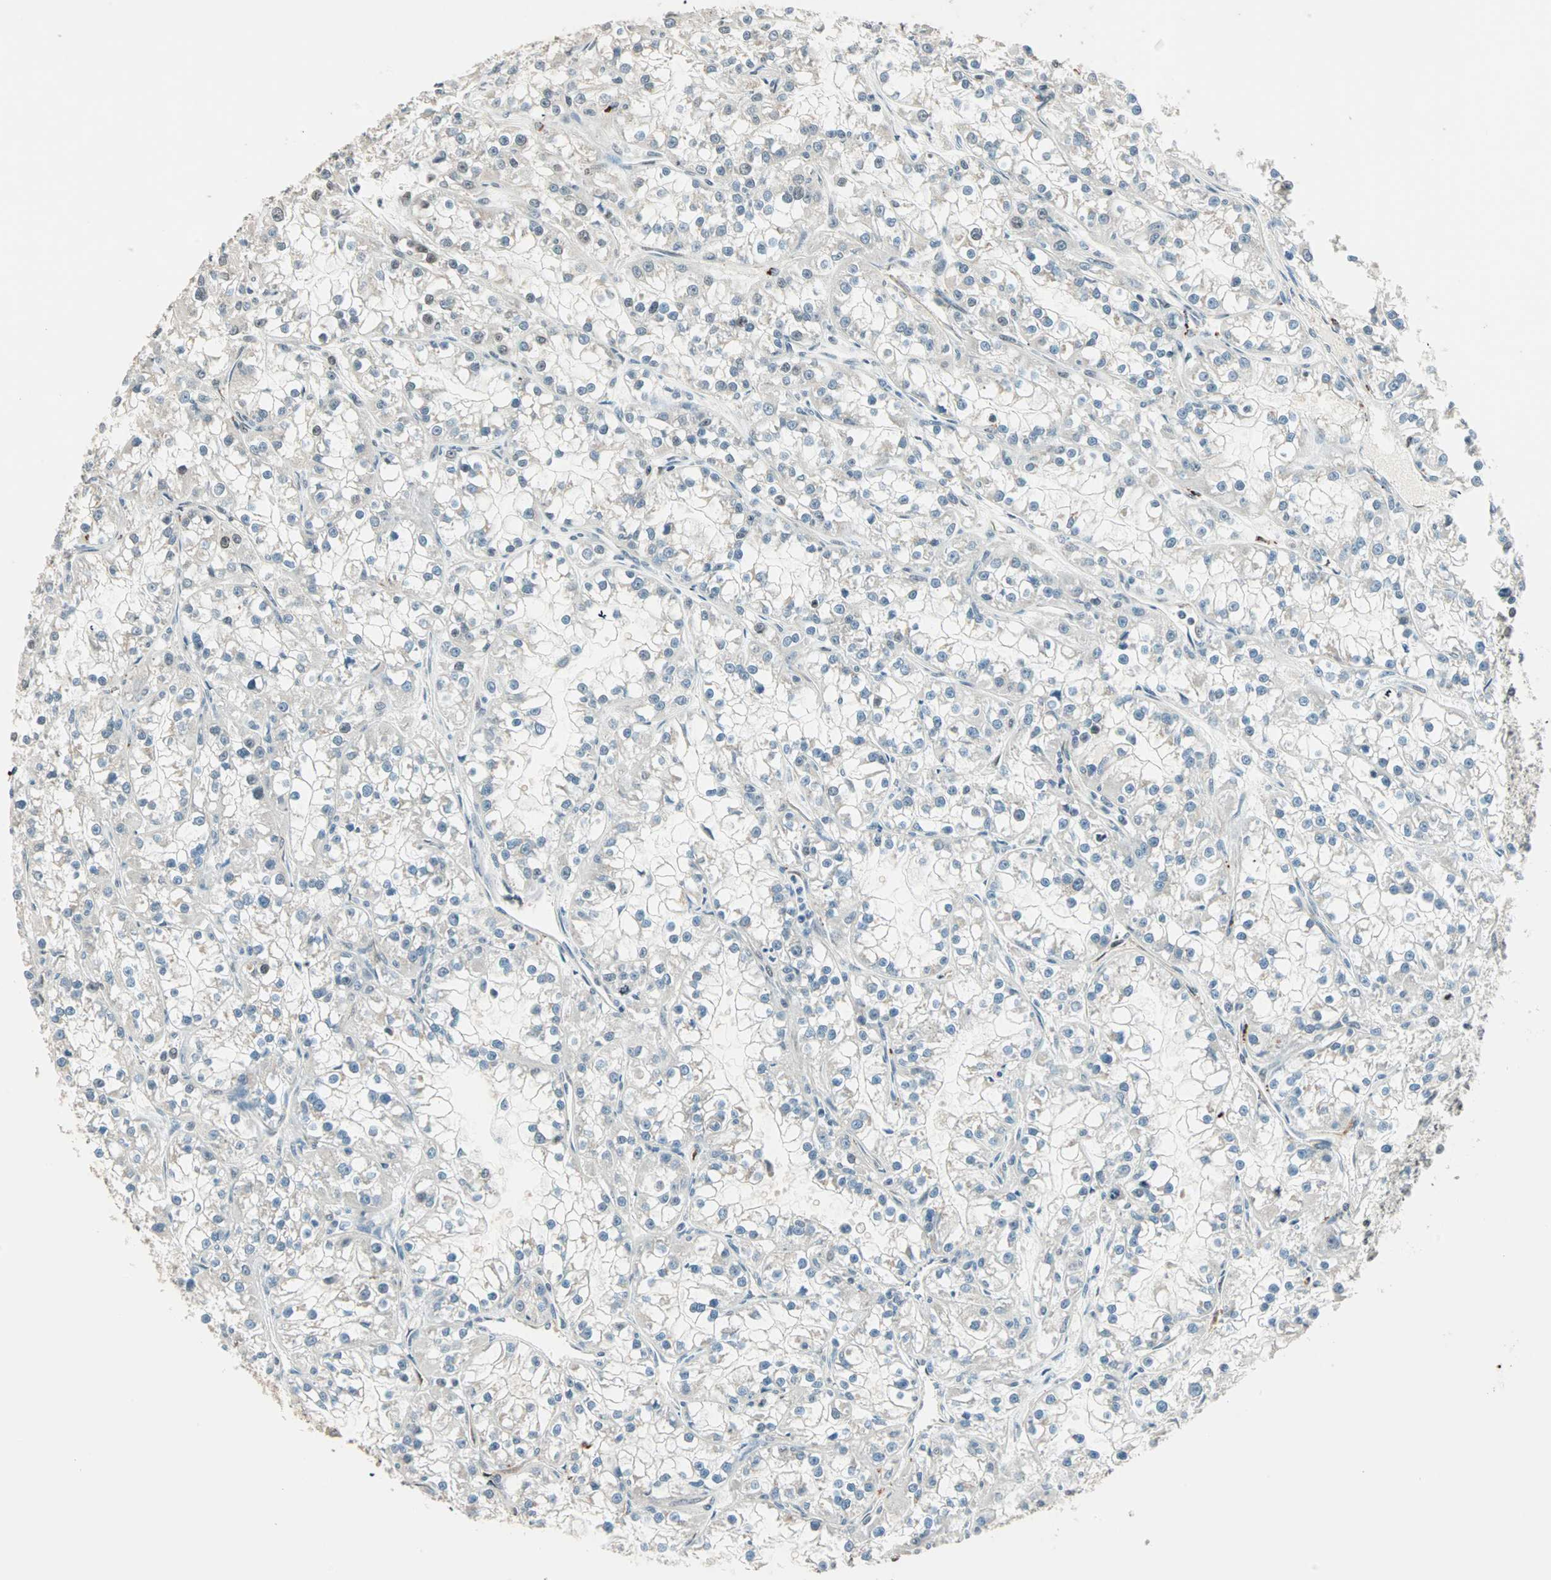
{"staining": {"intensity": "negative", "quantity": "none", "location": "none"}, "tissue": "renal cancer", "cell_type": "Tumor cells", "image_type": "cancer", "snomed": [{"axis": "morphology", "description": "Adenocarcinoma, NOS"}, {"axis": "topography", "description": "Kidney"}], "caption": "A histopathology image of human renal adenocarcinoma is negative for staining in tumor cells.", "gene": "MDC1", "patient": {"sex": "female", "age": 52}}